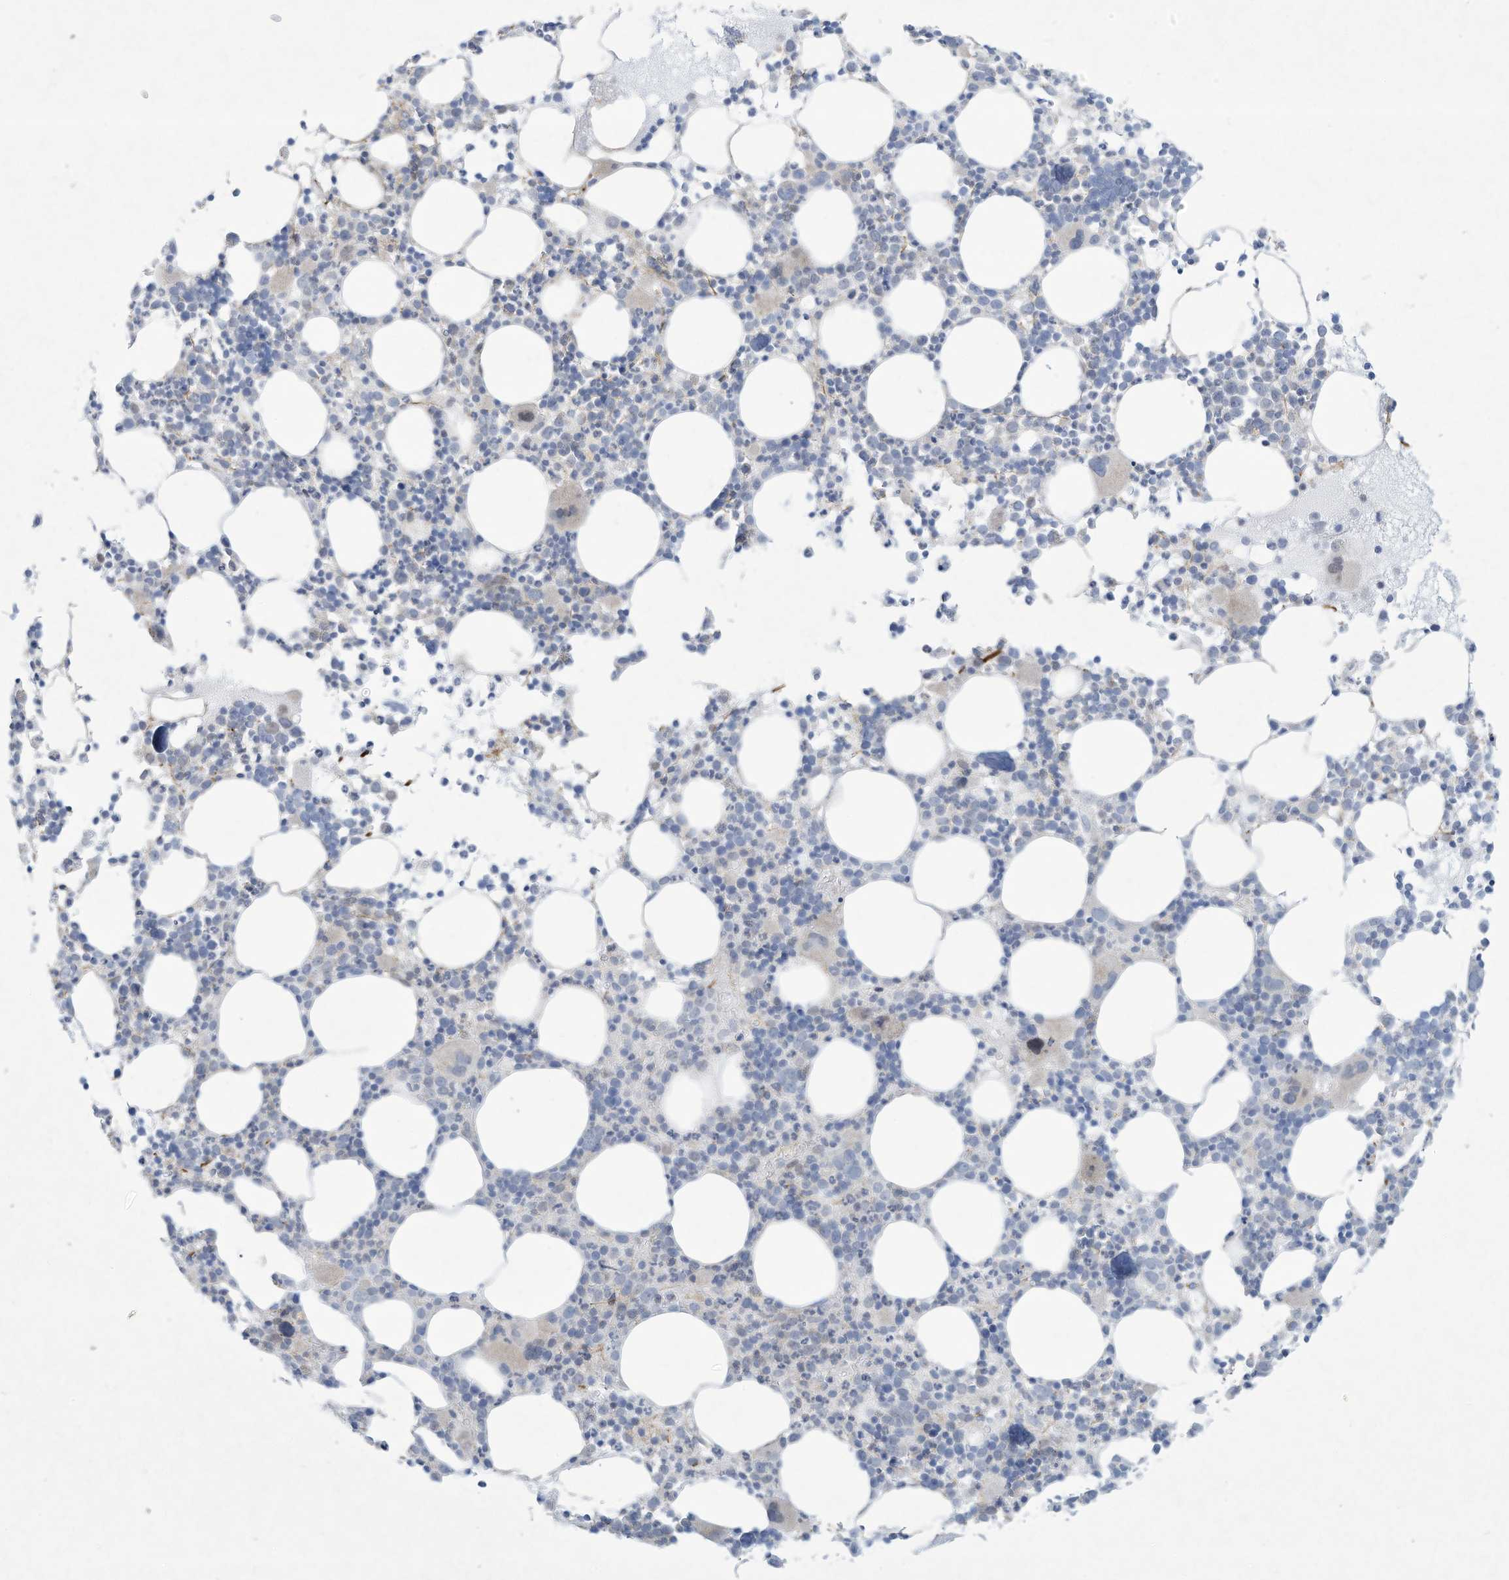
{"staining": {"intensity": "negative", "quantity": "none", "location": "none"}, "tissue": "bone marrow", "cell_type": "Hematopoietic cells", "image_type": "normal", "snomed": [{"axis": "morphology", "description": "Normal tissue, NOS"}, {"axis": "topography", "description": "Bone marrow"}], "caption": "Immunohistochemistry of unremarkable human bone marrow demonstrates no positivity in hematopoietic cells. (DAB immunohistochemistry (IHC) with hematoxylin counter stain).", "gene": "PAX6", "patient": {"sex": "female", "age": 62}}